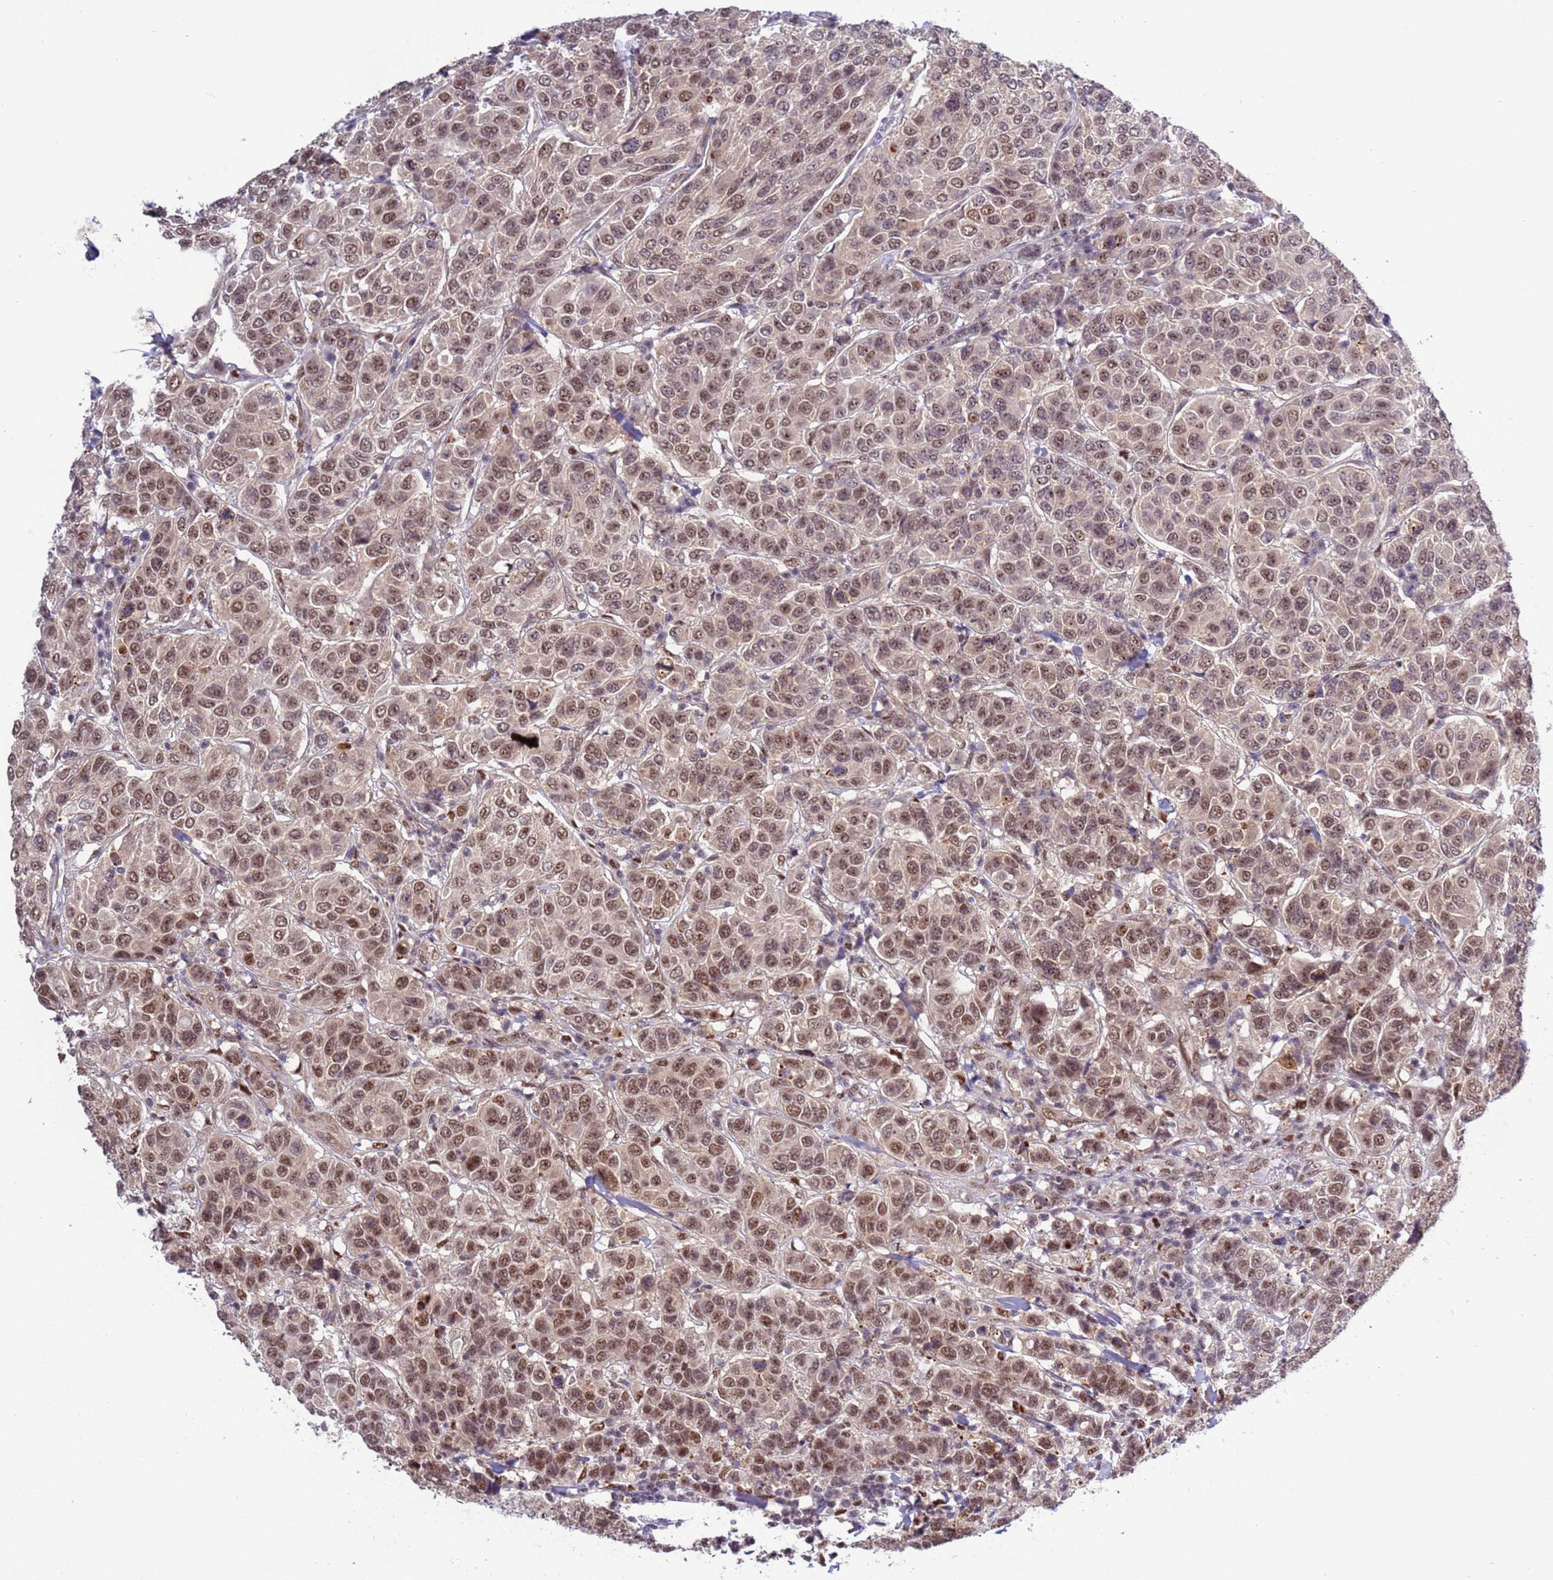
{"staining": {"intensity": "moderate", "quantity": ">75%", "location": "nuclear"}, "tissue": "breast cancer", "cell_type": "Tumor cells", "image_type": "cancer", "snomed": [{"axis": "morphology", "description": "Duct carcinoma"}, {"axis": "topography", "description": "Breast"}], "caption": "IHC photomicrograph of human breast cancer stained for a protein (brown), which shows medium levels of moderate nuclear staining in about >75% of tumor cells.", "gene": "PRPF6", "patient": {"sex": "female", "age": 55}}